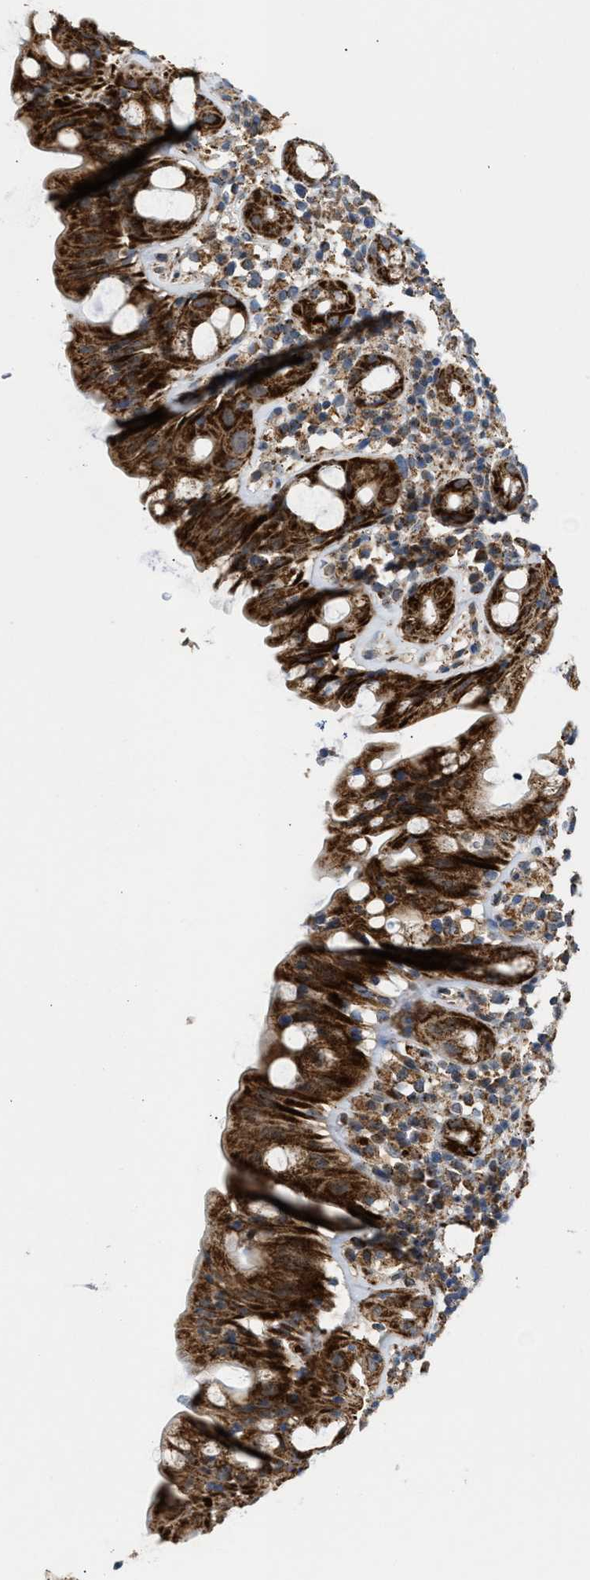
{"staining": {"intensity": "strong", "quantity": ">75%", "location": "cytoplasmic/membranous"}, "tissue": "rectum", "cell_type": "Glandular cells", "image_type": "normal", "snomed": [{"axis": "morphology", "description": "Normal tissue, NOS"}, {"axis": "topography", "description": "Rectum"}], "caption": "Normal rectum reveals strong cytoplasmic/membranous positivity in approximately >75% of glandular cells, visualized by immunohistochemistry. The protein is shown in brown color, while the nuclei are stained blue.", "gene": "TACO1", "patient": {"sex": "male", "age": 44}}